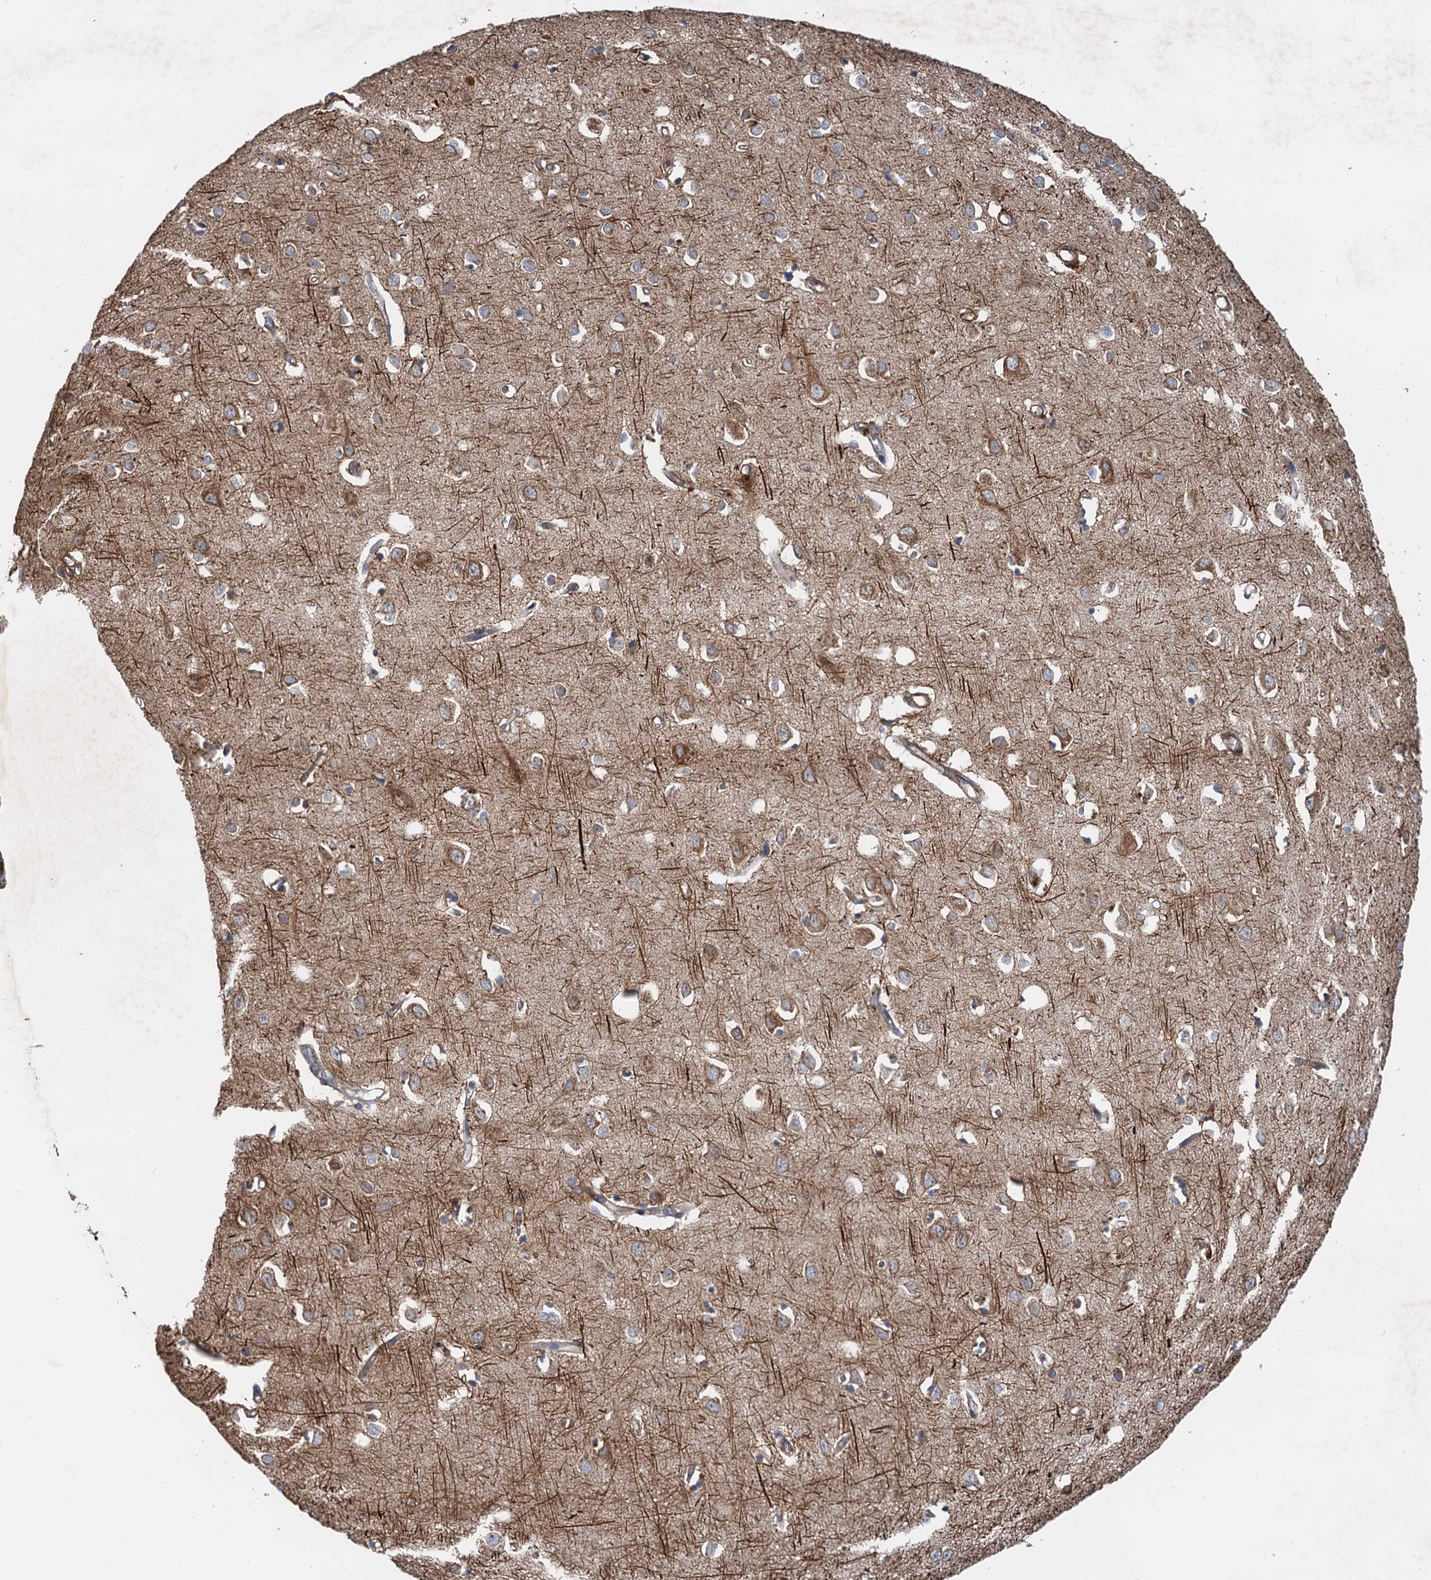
{"staining": {"intensity": "weak", "quantity": ">75%", "location": "cytoplasmic/membranous"}, "tissue": "cerebral cortex", "cell_type": "Endothelial cells", "image_type": "normal", "snomed": [{"axis": "morphology", "description": "Normal tissue, NOS"}, {"axis": "topography", "description": "Cerebral cortex"}], "caption": "Immunohistochemistry staining of normal cerebral cortex, which exhibits low levels of weak cytoplasmic/membranous staining in about >75% of endothelial cells indicating weak cytoplasmic/membranous protein positivity. The staining was performed using DAB (3,3'-diaminobenzidine) (brown) for protein detection and nuclei were counterstained in hematoxylin (blue).", "gene": "ANKRD26", "patient": {"sex": "female", "age": 64}}